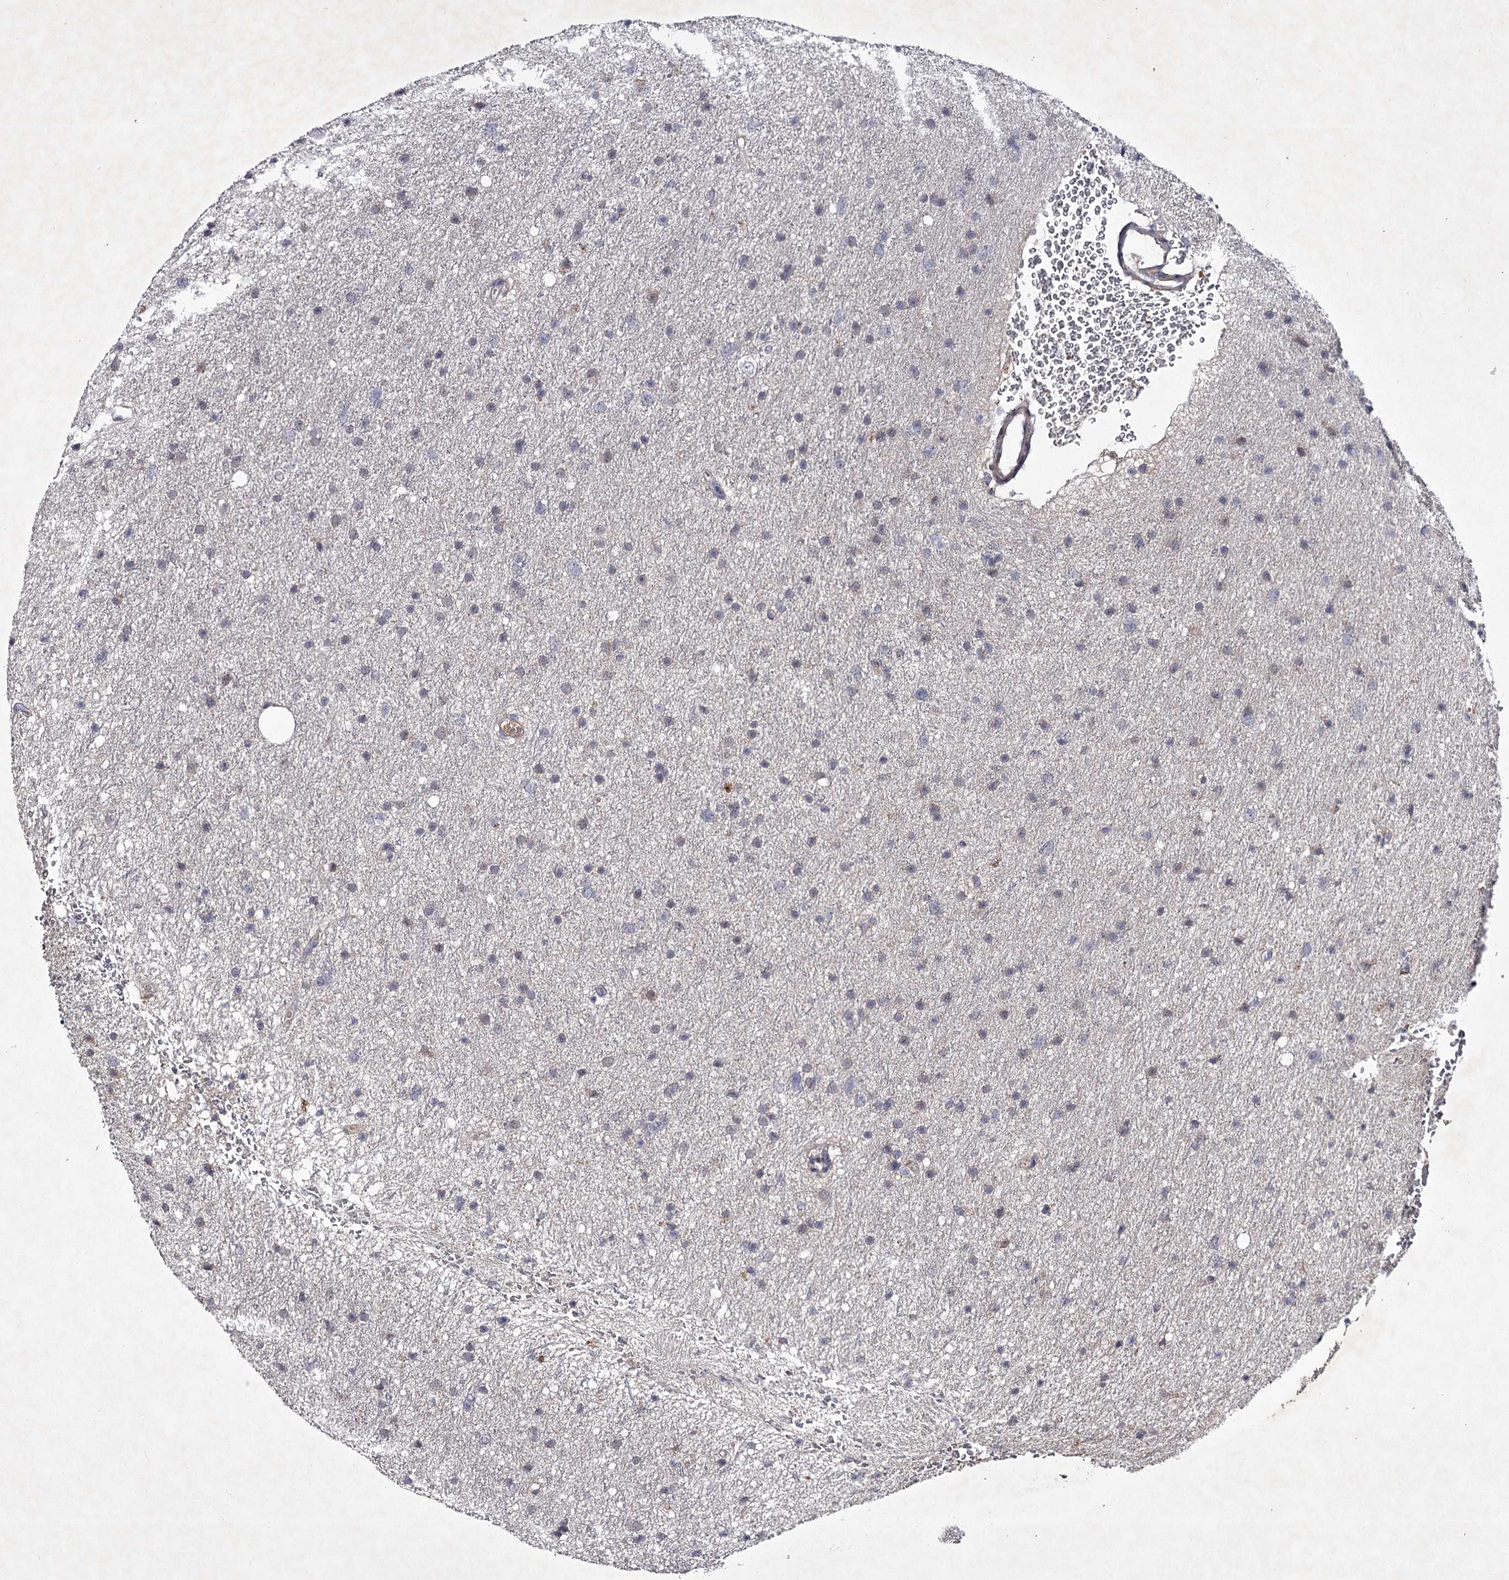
{"staining": {"intensity": "negative", "quantity": "none", "location": "none"}, "tissue": "glioma", "cell_type": "Tumor cells", "image_type": "cancer", "snomed": [{"axis": "morphology", "description": "Glioma, malignant, Low grade"}, {"axis": "topography", "description": "Cerebral cortex"}], "caption": "Glioma stained for a protein using immunohistochemistry (IHC) demonstrates no staining tumor cells.", "gene": "FDXACB1", "patient": {"sex": "female", "age": 39}}